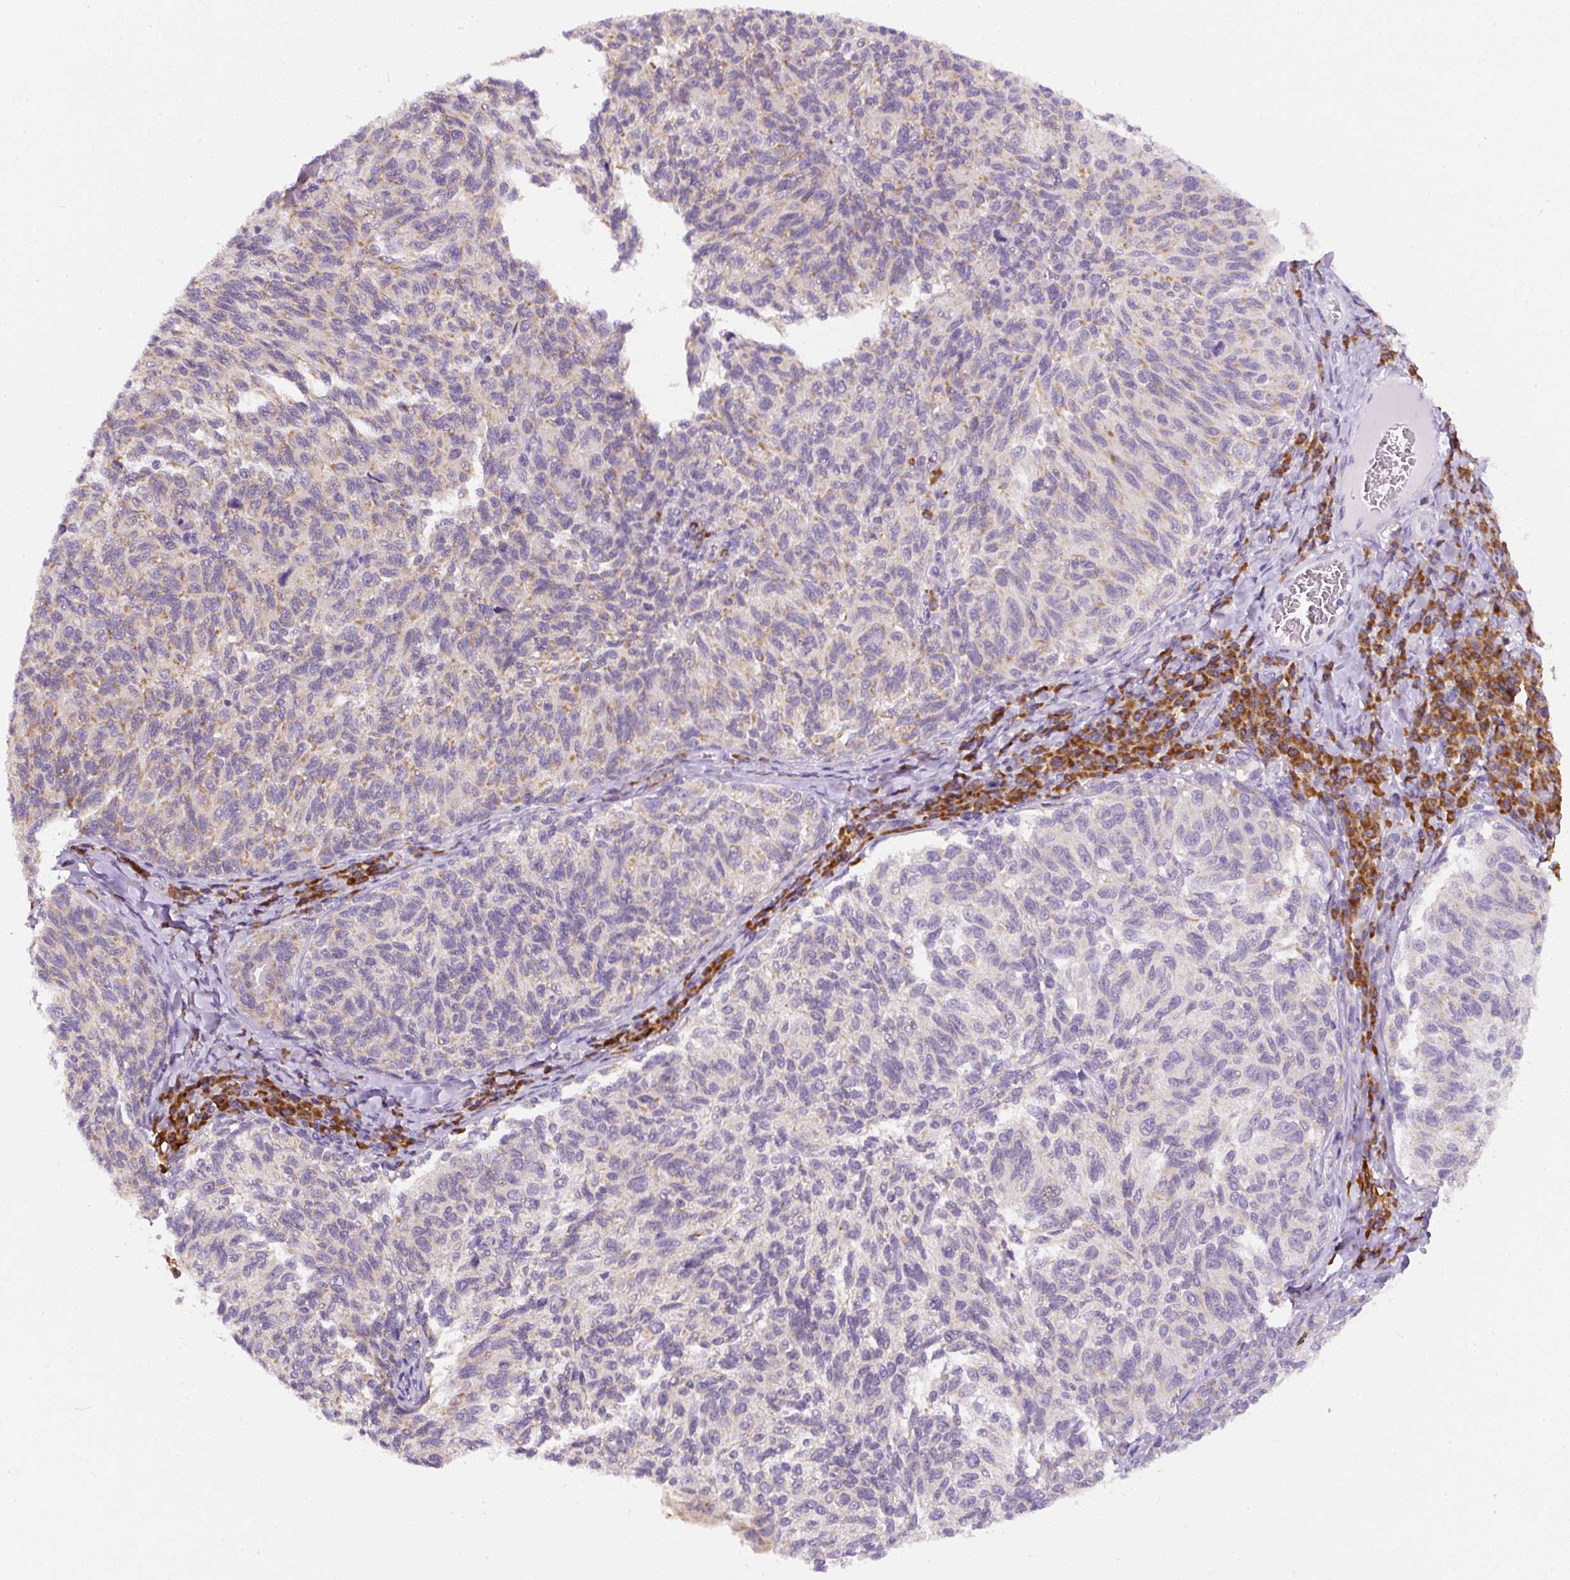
{"staining": {"intensity": "weak", "quantity": "25%-75%", "location": "cytoplasmic/membranous"}, "tissue": "melanoma", "cell_type": "Tumor cells", "image_type": "cancer", "snomed": [{"axis": "morphology", "description": "Malignant melanoma, NOS"}, {"axis": "topography", "description": "Skin"}], "caption": "Tumor cells exhibit weak cytoplasmic/membranous positivity in approximately 25%-75% of cells in melanoma.", "gene": "DDOST", "patient": {"sex": "female", "age": 73}}